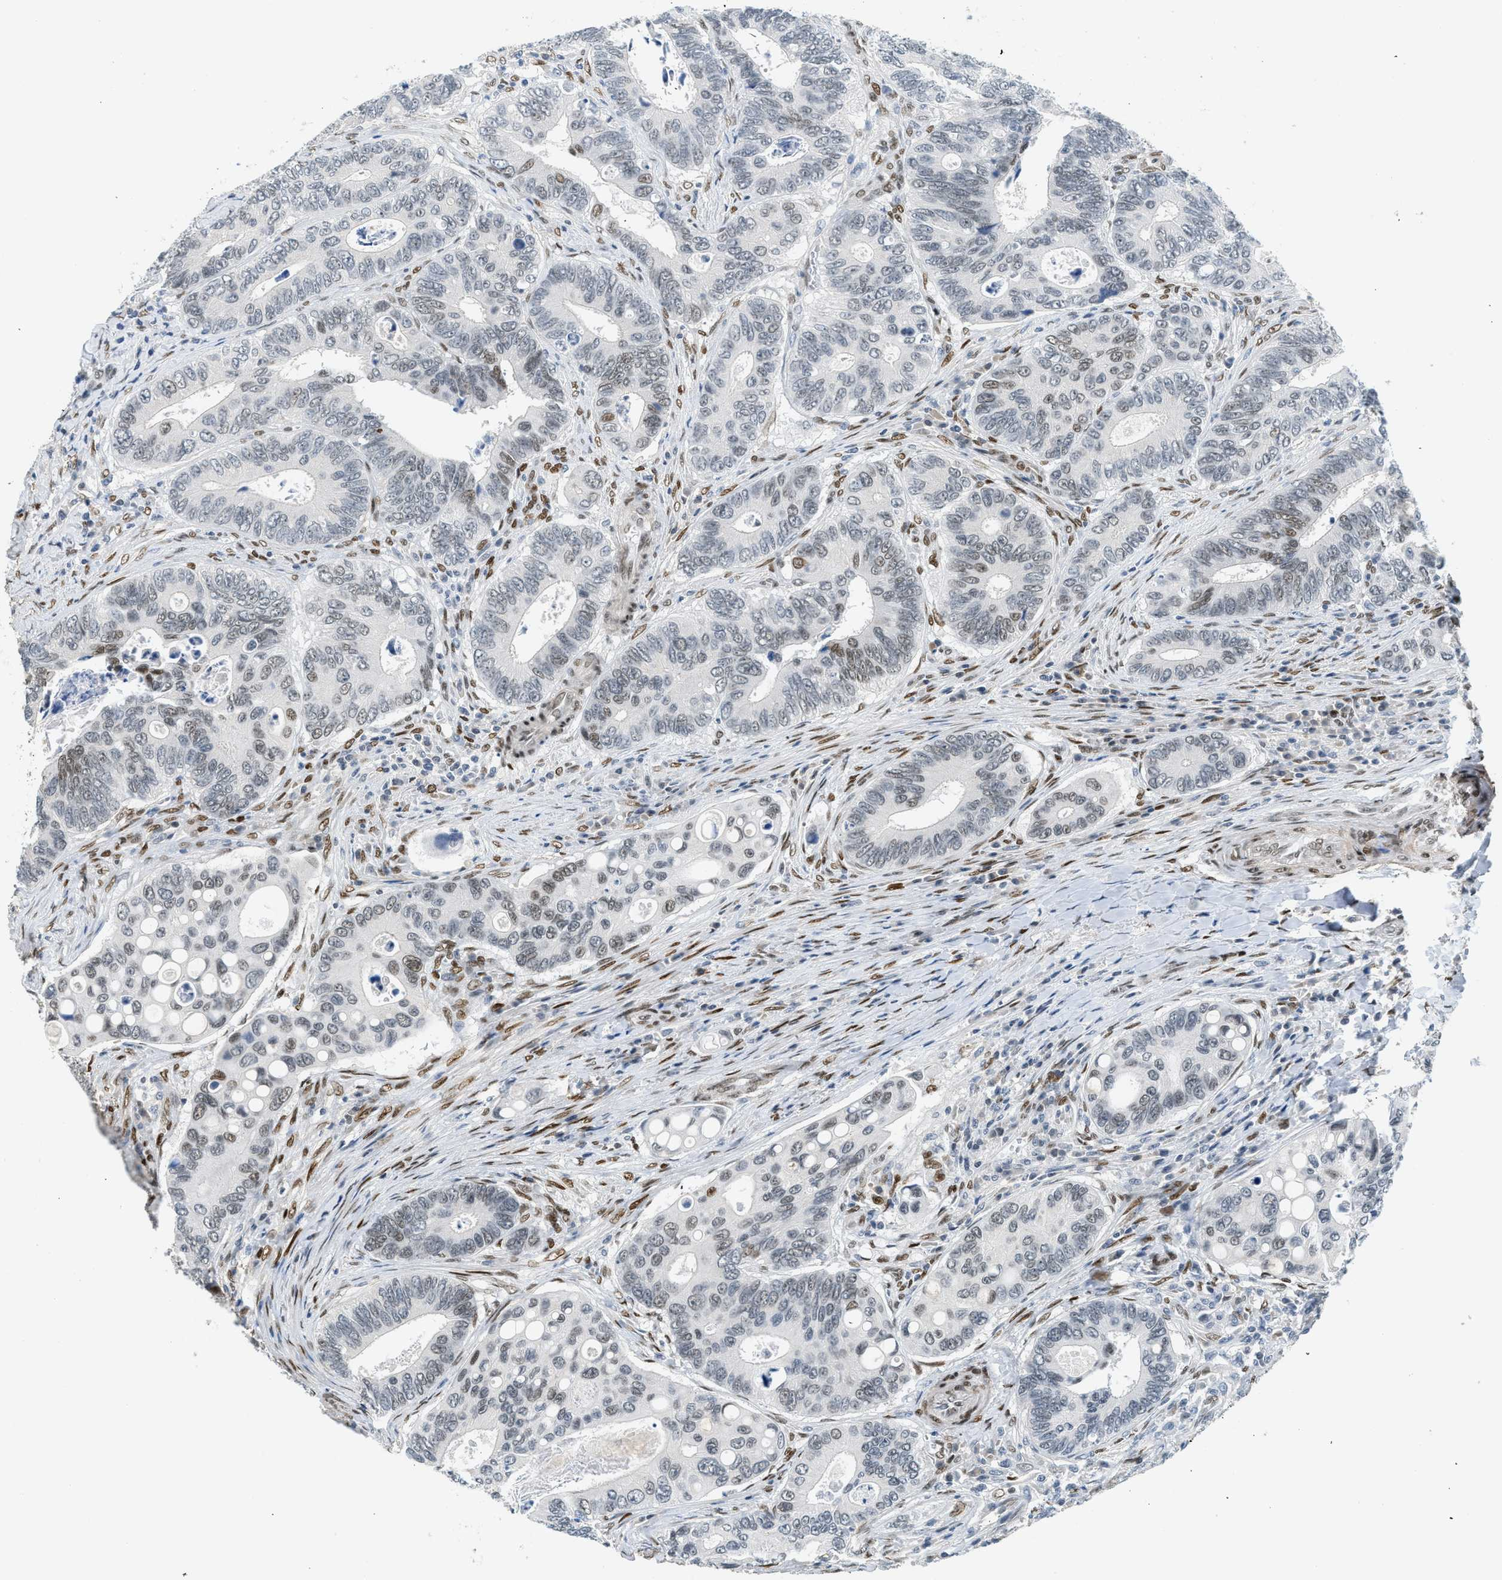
{"staining": {"intensity": "weak", "quantity": "<25%", "location": "nuclear"}, "tissue": "colorectal cancer", "cell_type": "Tumor cells", "image_type": "cancer", "snomed": [{"axis": "morphology", "description": "Inflammation, NOS"}, {"axis": "morphology", "description": "Adenocarcinoma, NOS"}, {"axis": "topography", "description": "Colon"}], "caption": "Immunohistochemistry (IHC) of human colorectal cancer (adenocarcinoma) reveals no expression in tumor cells.", "gene": "ZBTB20", "patient": {"sex": "male", "age": 72}}